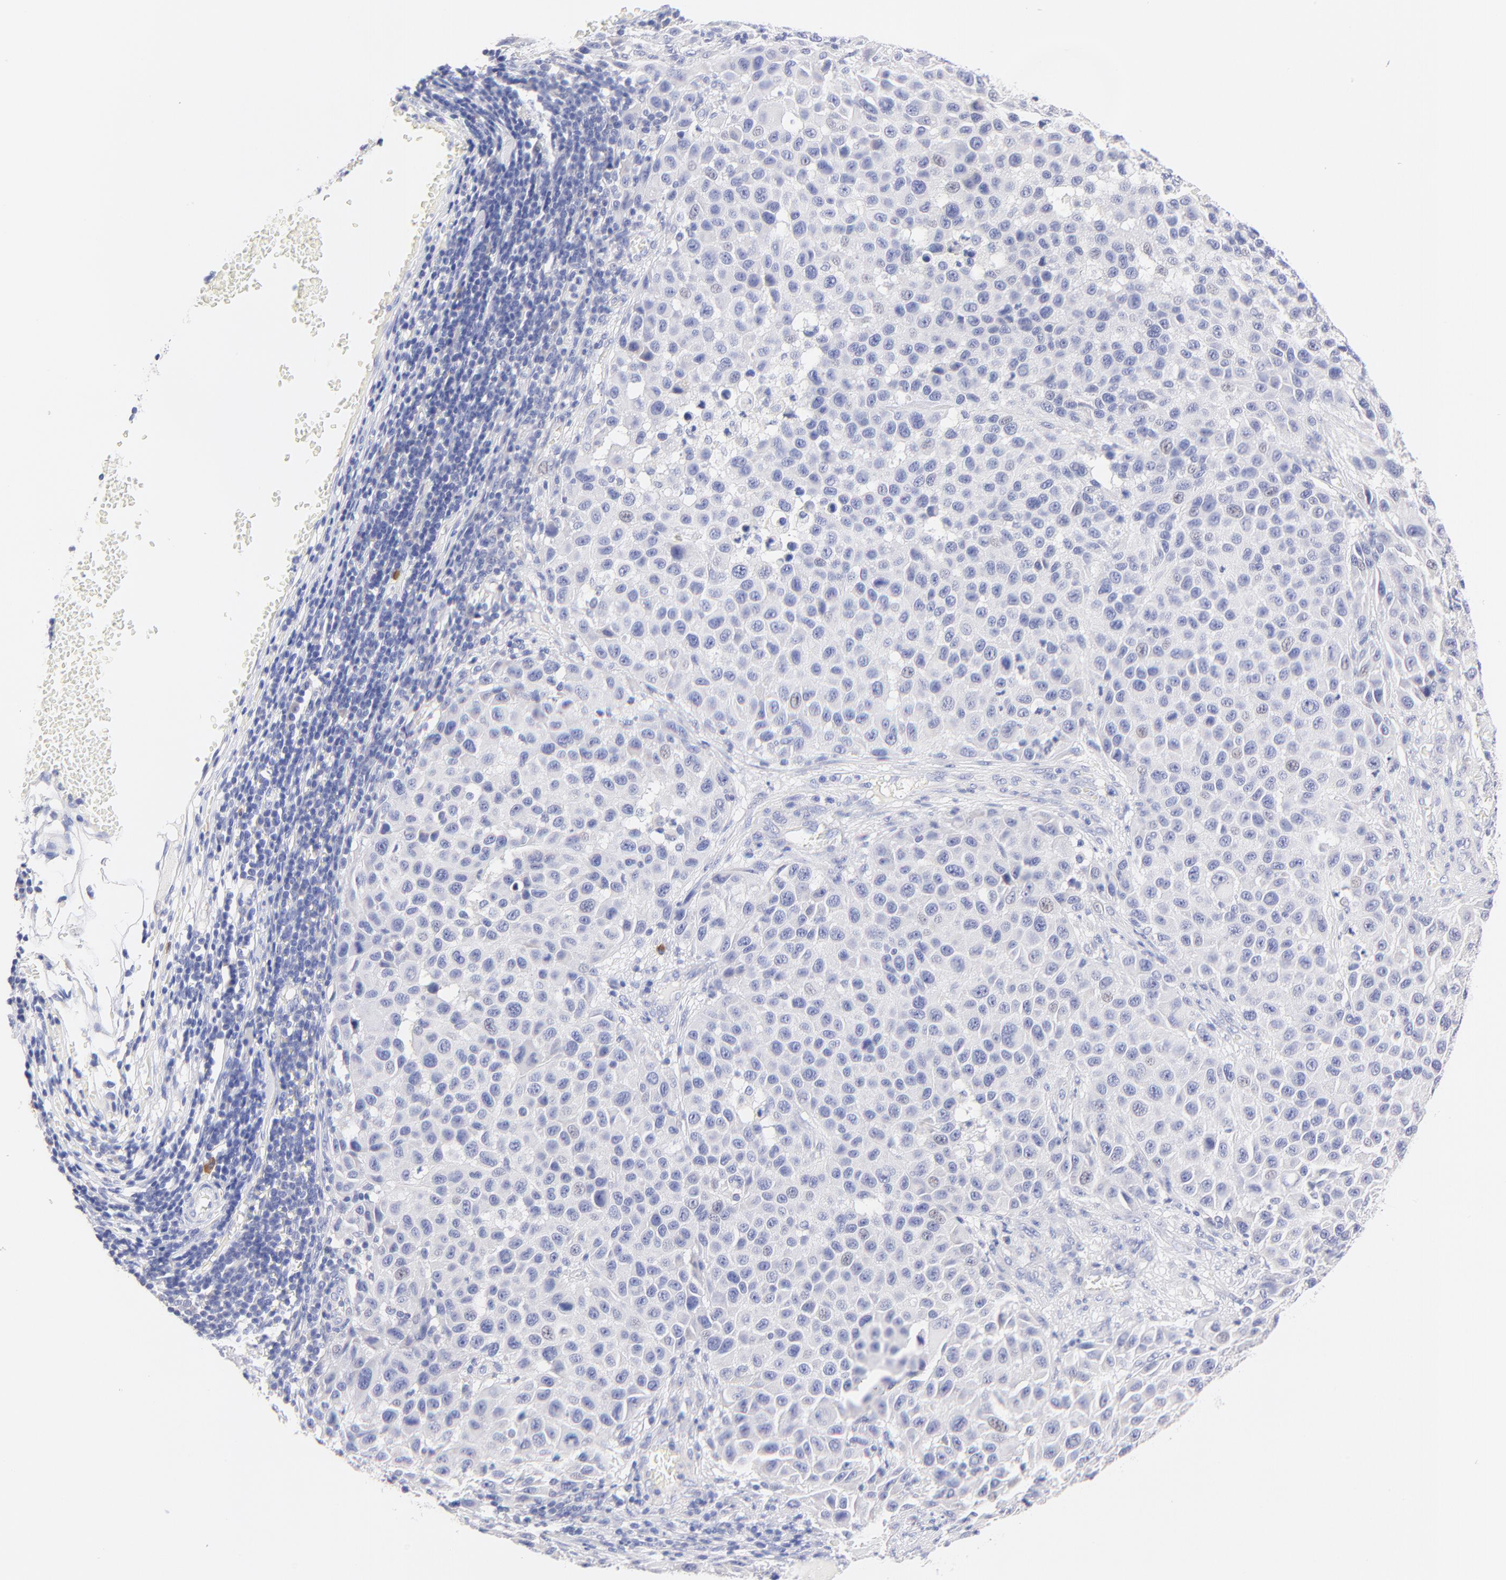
{"staining": {"intensity": "negative", "quantity": "none", "location": "none"}, "tissue": "melanoma", "cell_type": "Tumor cells", "image_type": "cancer", "snomed": [{"axis": "morphology", "description": "Malignant melanoma, Metastatic site"}, {"axis": "topography", "description": "Lymph node"}], "caption": "DAB (3,3'-diaminobenzidine) immunohistochemical staining of human malignant melanoma (metastatic site) exhibits no significant positivity in tumor cells.", "gene": "EBP", "patient": {"sex": "male", "age": 61}}